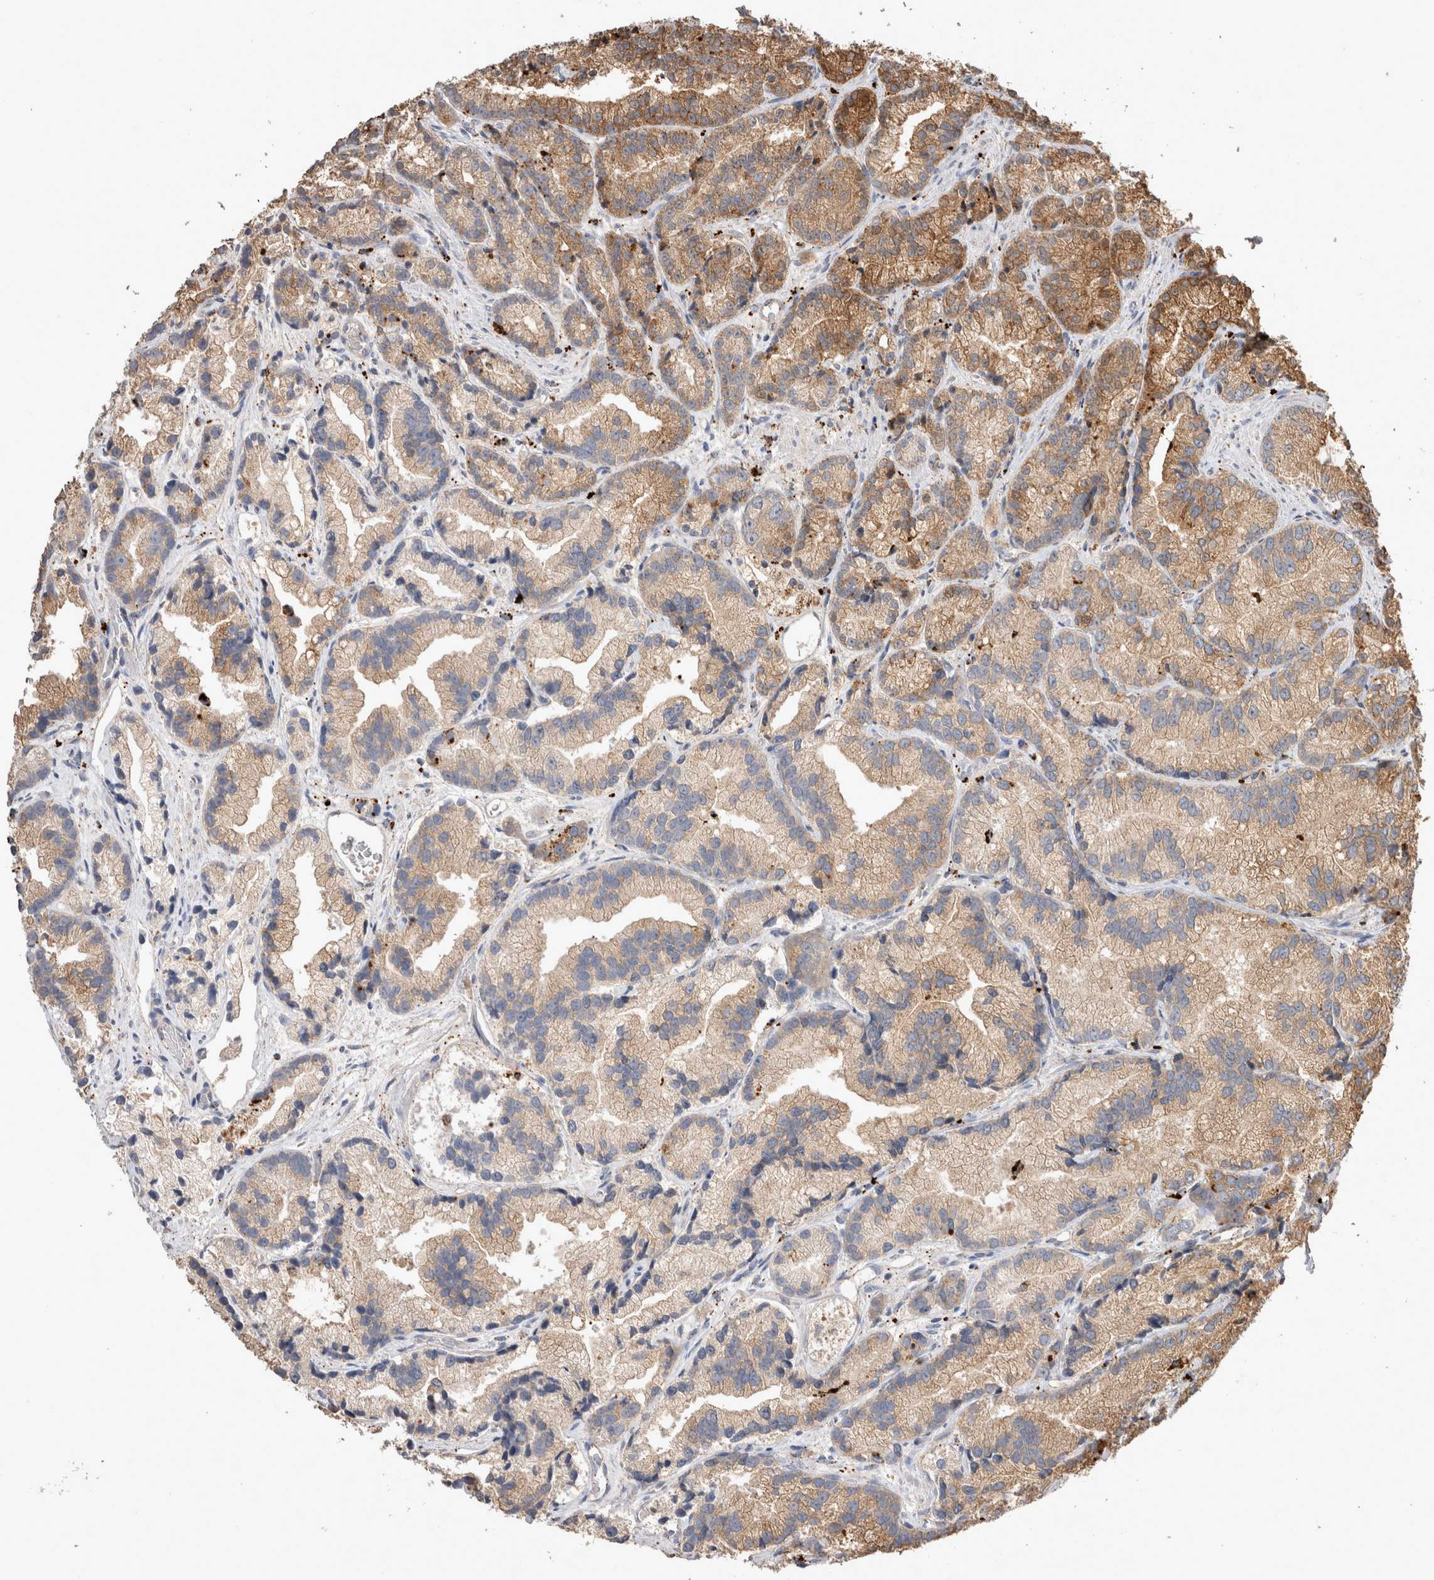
{"staining": {"intensity": "moderate", "quantity": ">75%", "location": "cytoplasmic/membranous"}, "tissue": "prostate cancer", "cell_type": "Tumor cells", "image_type": "cancer", "snomed": [{"axis": "morphology", "description": "Adenocarcinoma, Low grade"}, {"axis": "topography", "description": "Prostate"}], "caption": "Protein expression analysis of adenocarcinoma (low-grade) (prostate) reveals moderate cytoplasmic/membranous staining in about >75% of tumor cells. The staining is performed using DAB (3,3'-diaminobenzidine) brown chromogen to label protein expression. The nuclei are counter-stained blue using hematoxylin.", "gene": "CTSA", "patient": {"sex": "male", "age": 89}}